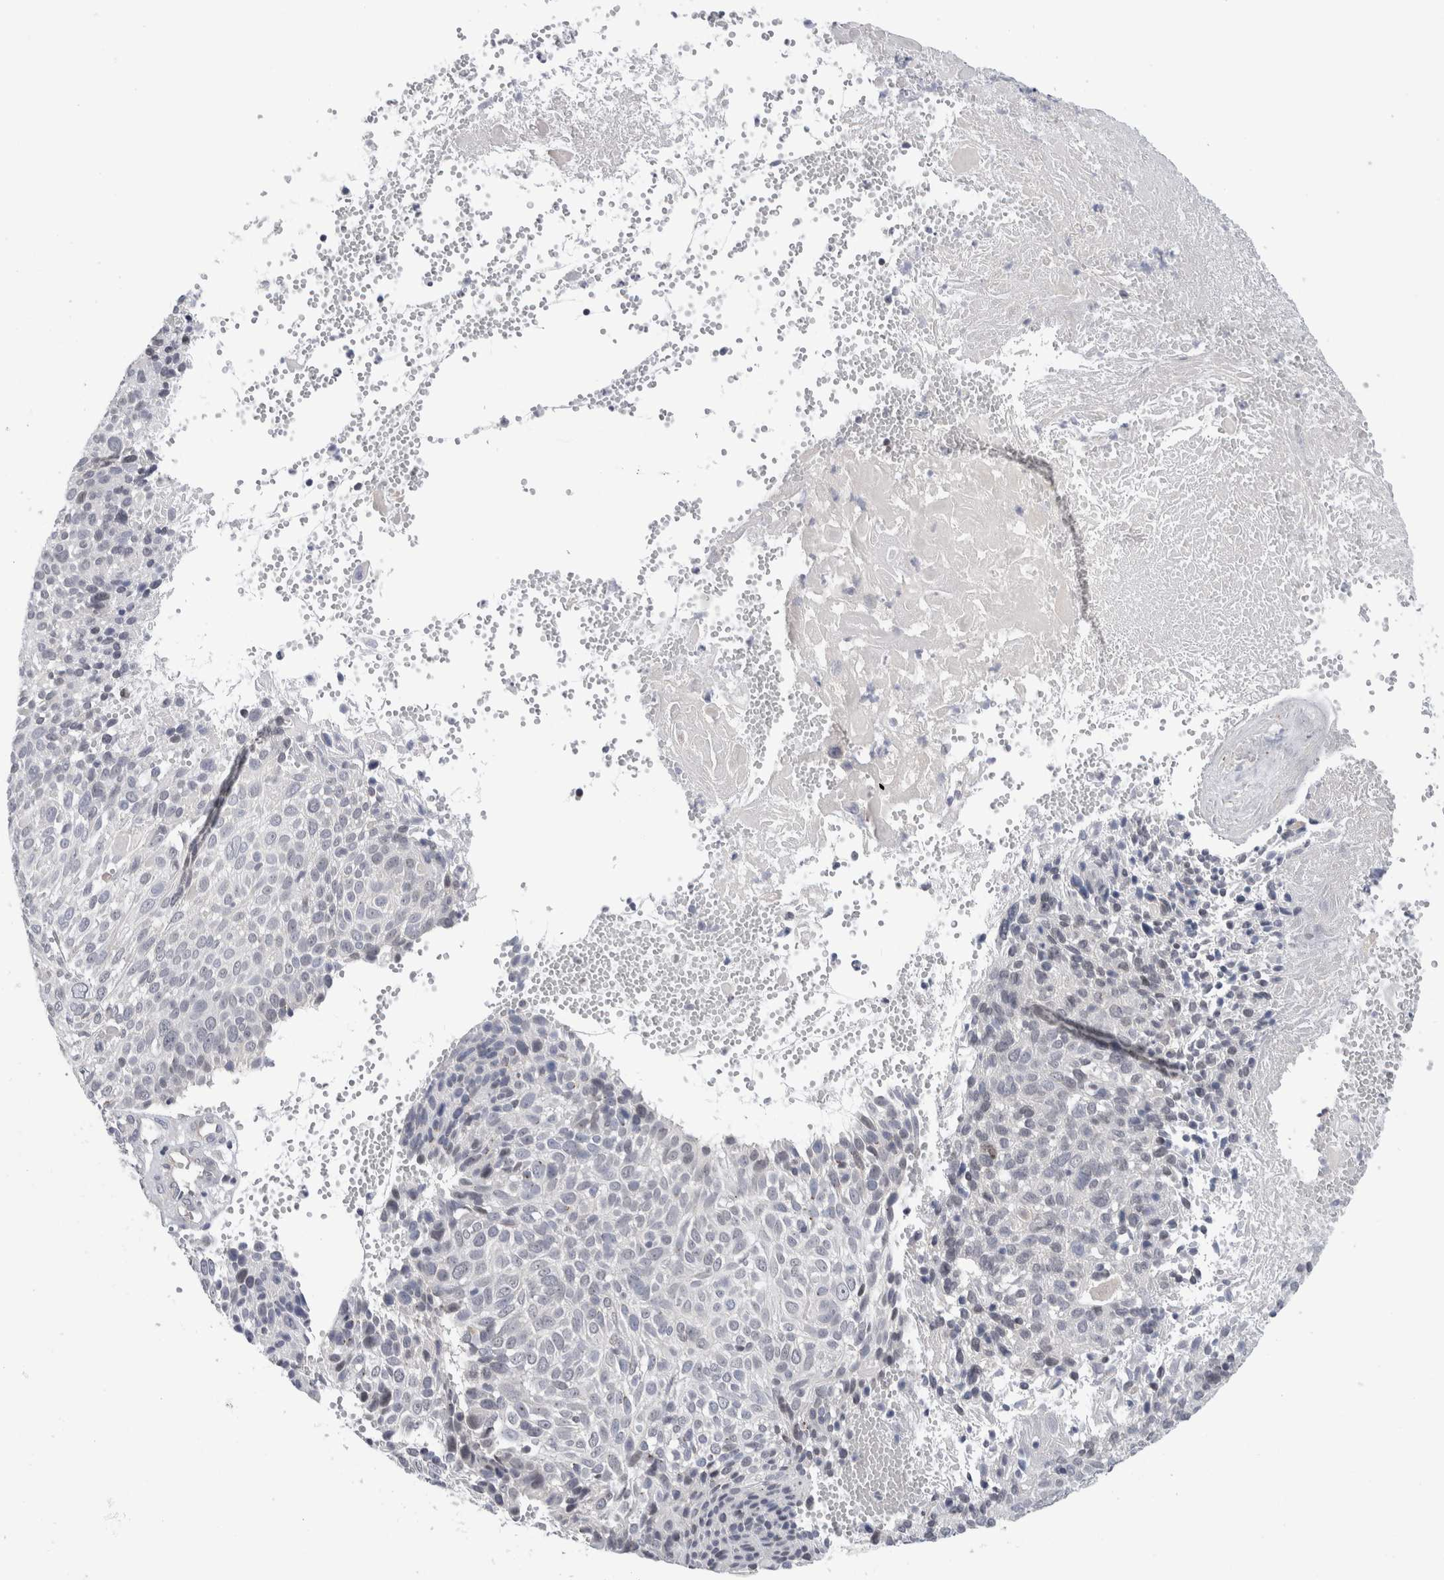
{"staining": {"intensity": "negative", "quantity": "none", "location": "none"}, "tissue": "cervical cancer", "cell_type": "Tumor cells", "image_type": "cancer", "snomed": [{"axis": "morphology", "description": "Squamous cell carcinoma, NOS"}, {"axis": "topography", "description": "Cervix"}], "caption": "The image displays no staining of tumor cells in cervical squamous cell carcinoma. (Brightfield microscopy of DAB (3,3'-diaminobenzidine) immunohistochemistry at high magnification).", "gene": "SYTL5", "patient": {"sex": "female", "age": 74}}